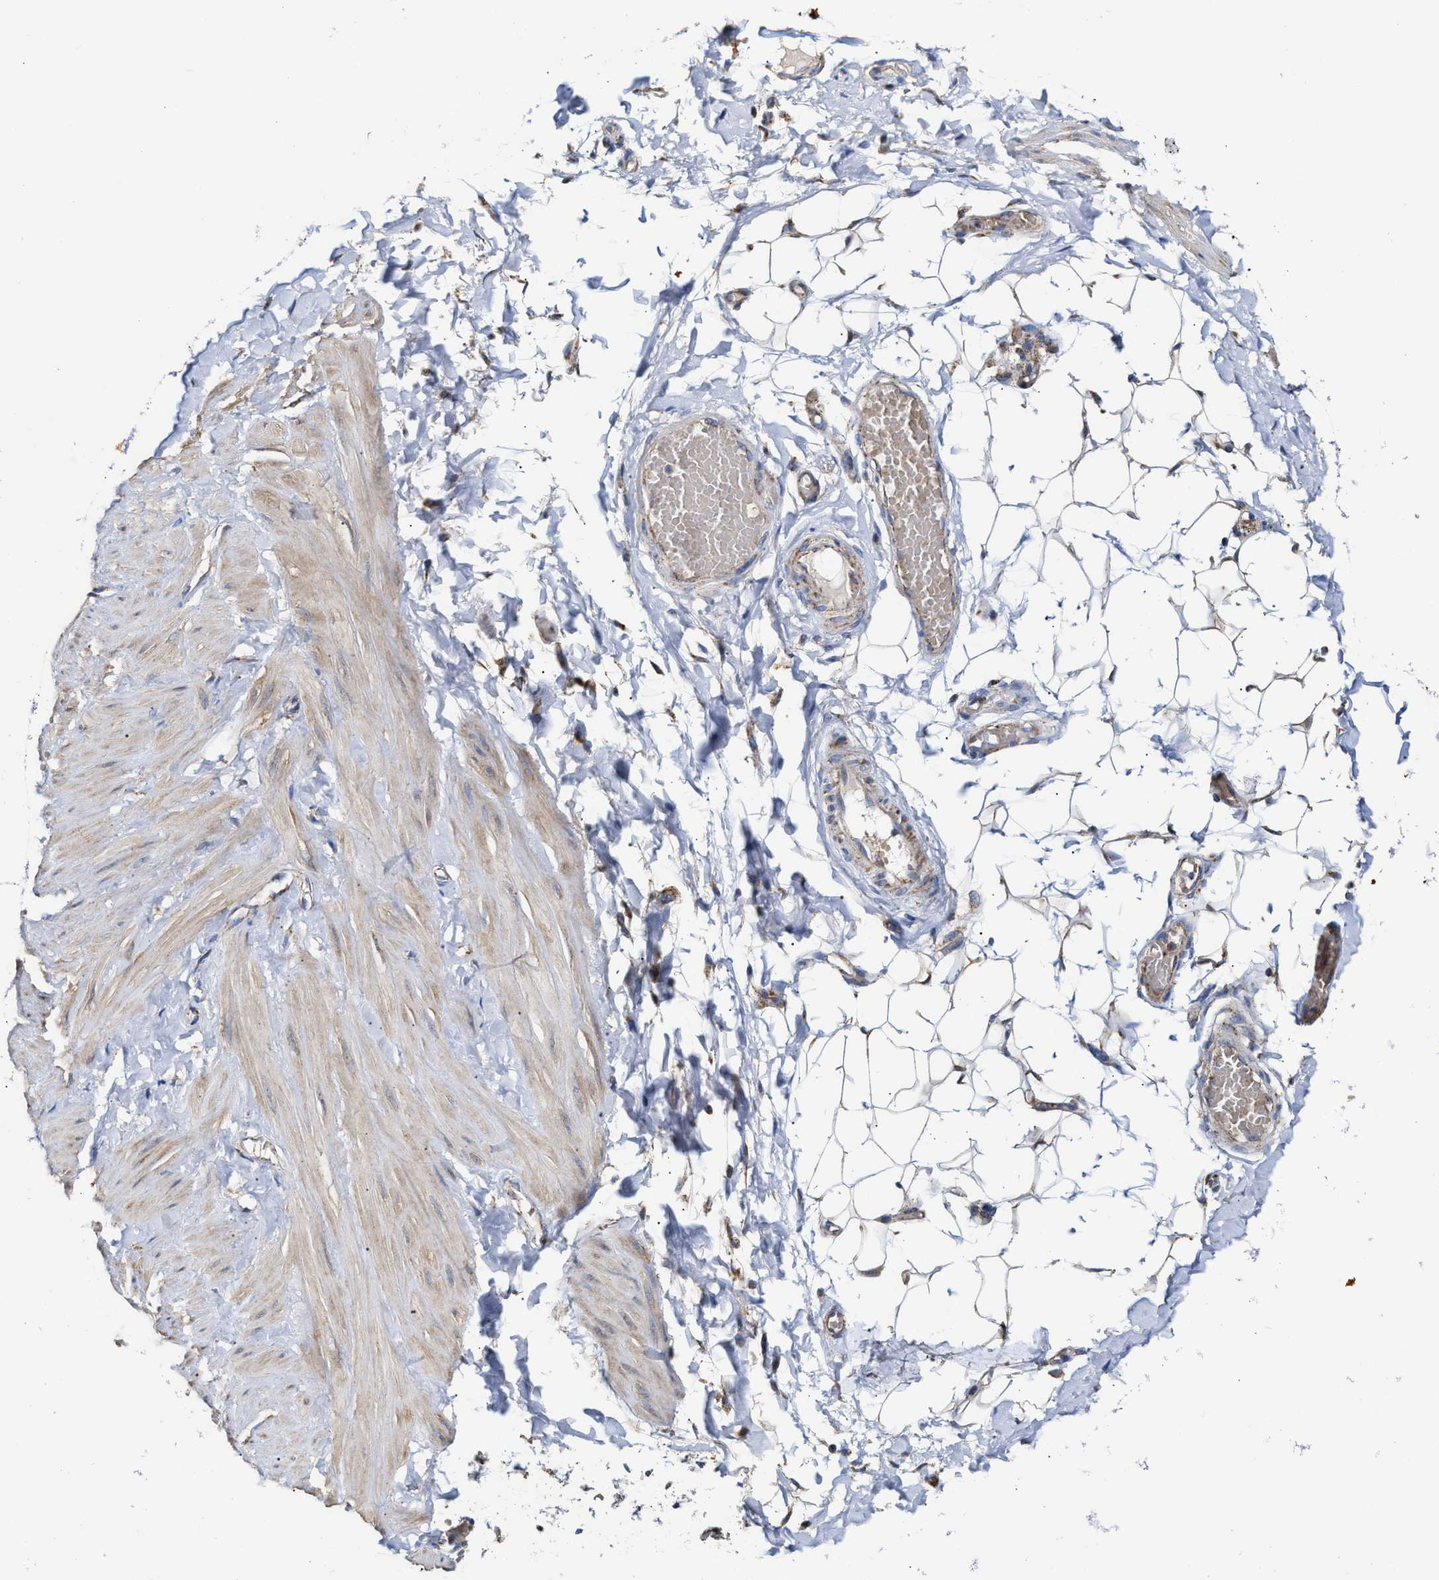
{"staining": {"intensity": "moderate", "quantity": "25%-75%", "location": "cytoplasmic/membranous"}, "tissue": "adipose tissue", "cell_type": "Adipocytes", "image_type": "normal", "snomed": [{"axis": "morphology", "description": "Normal tissue, NOS"}, {"axis": "topography", "description": "Adipose tissue"}, {"axis": "topography", "description": "Vascular tissue"}, {"axis": "topography", "description": "Peripheral nerve tissue"}], "caption": "Adipocytes reveal medium levels of moderate cytoplasmic/membranous positivity in about 25%-75% of cells in normal human adipose tissue. The protein of interest is shown in brown color, while the nuclei are stained blue.", "gene": "MECR", "patient": {"sex": "male", "age": 25}}